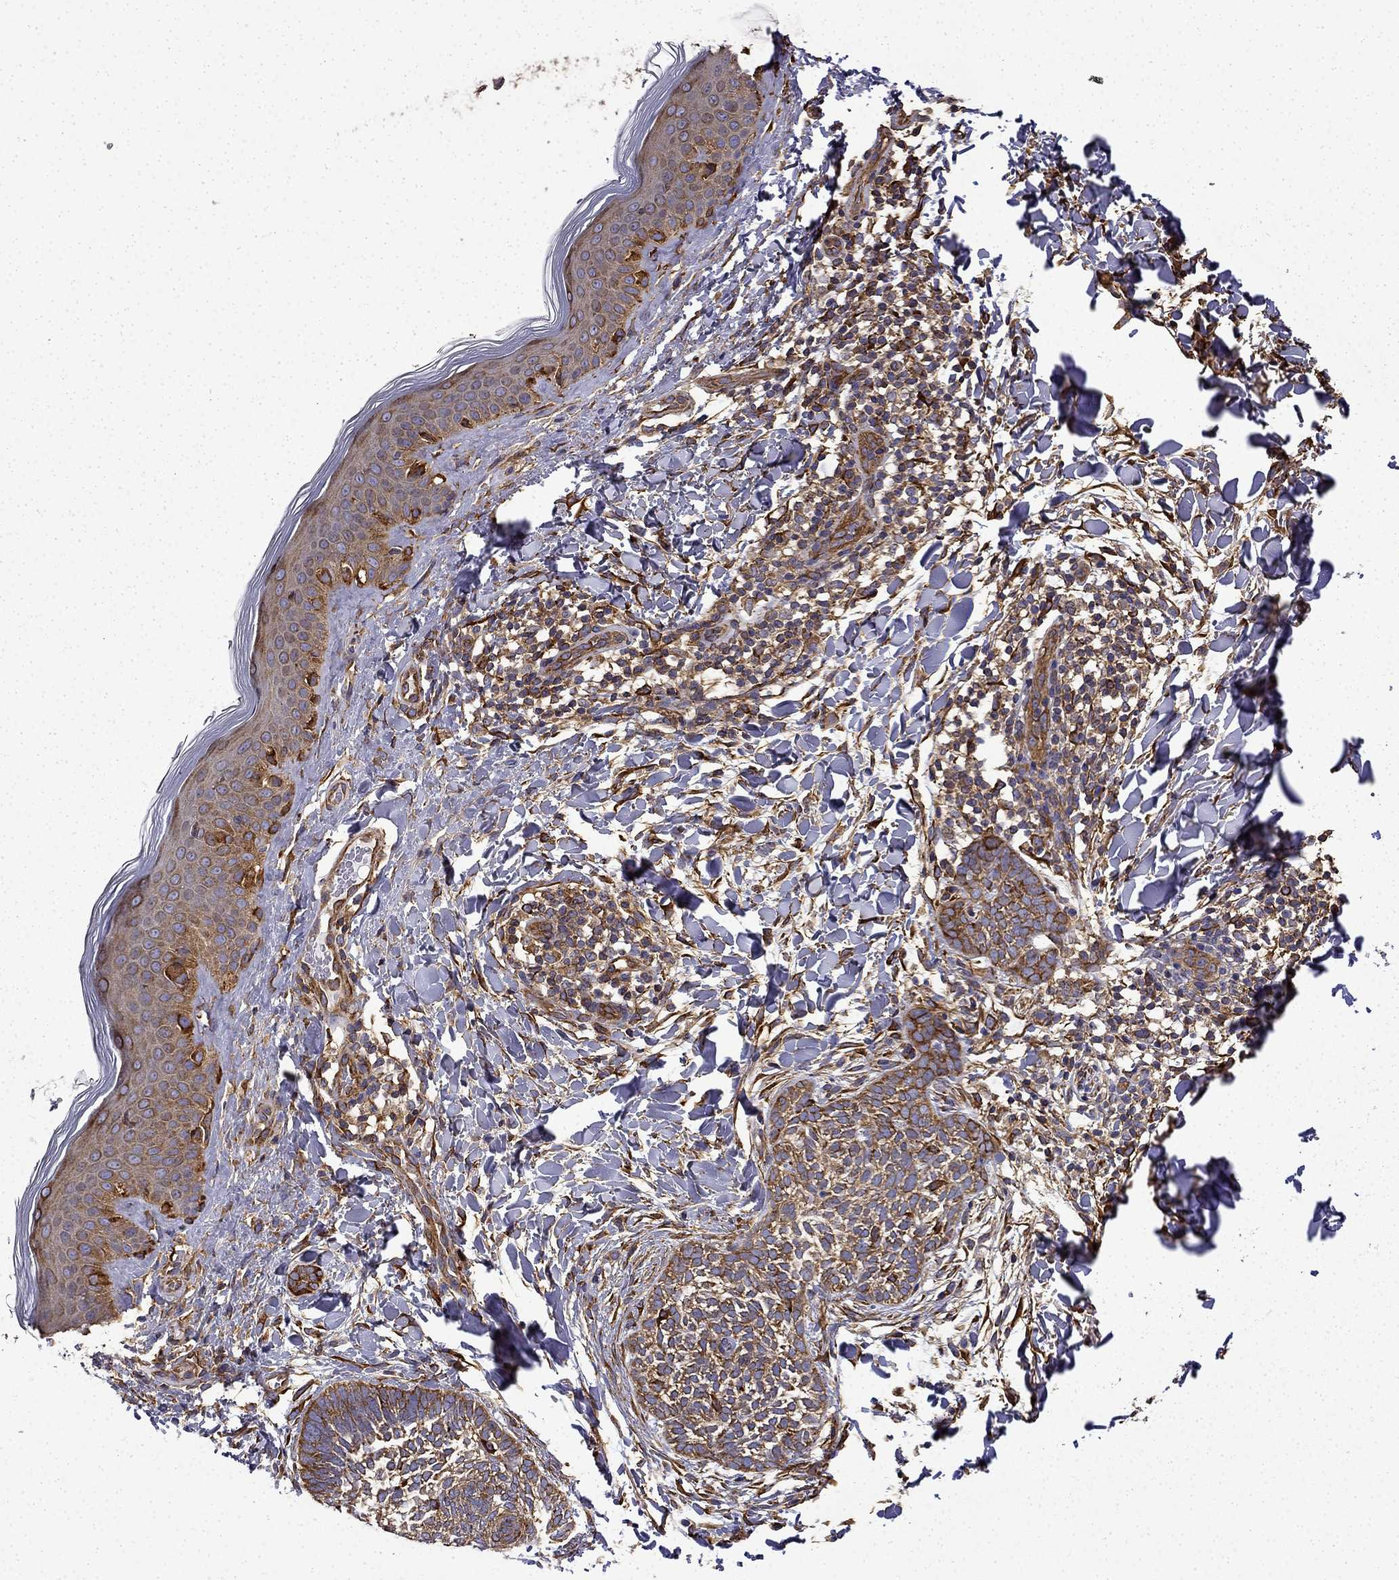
{"staining": {"intensity": "moderate", "quantity": ">75%", "location": "cytoplasmic/membranous"}, "tissue": "skin cancer", "cell_type": "Tumor cells", "image_type": "cancer", "snomed": [{"axis": "morphology", "description": "Normal tissue, NOS"}, {"axis": "morphology", "description": "Basal cell carcinoma"}, {"axis": "topography", "description": "Skin"}], "caption": "Immunohistochemistry (DAB (3,3'-diaminobenzidine)) staining of human skin basal cell carcinoma shows moderate cytoplasmic/membranous protein expression in approximately >75% of tumor cells.", "gene": "MAP4", "patient": {"sex": "male", "age": 46}}